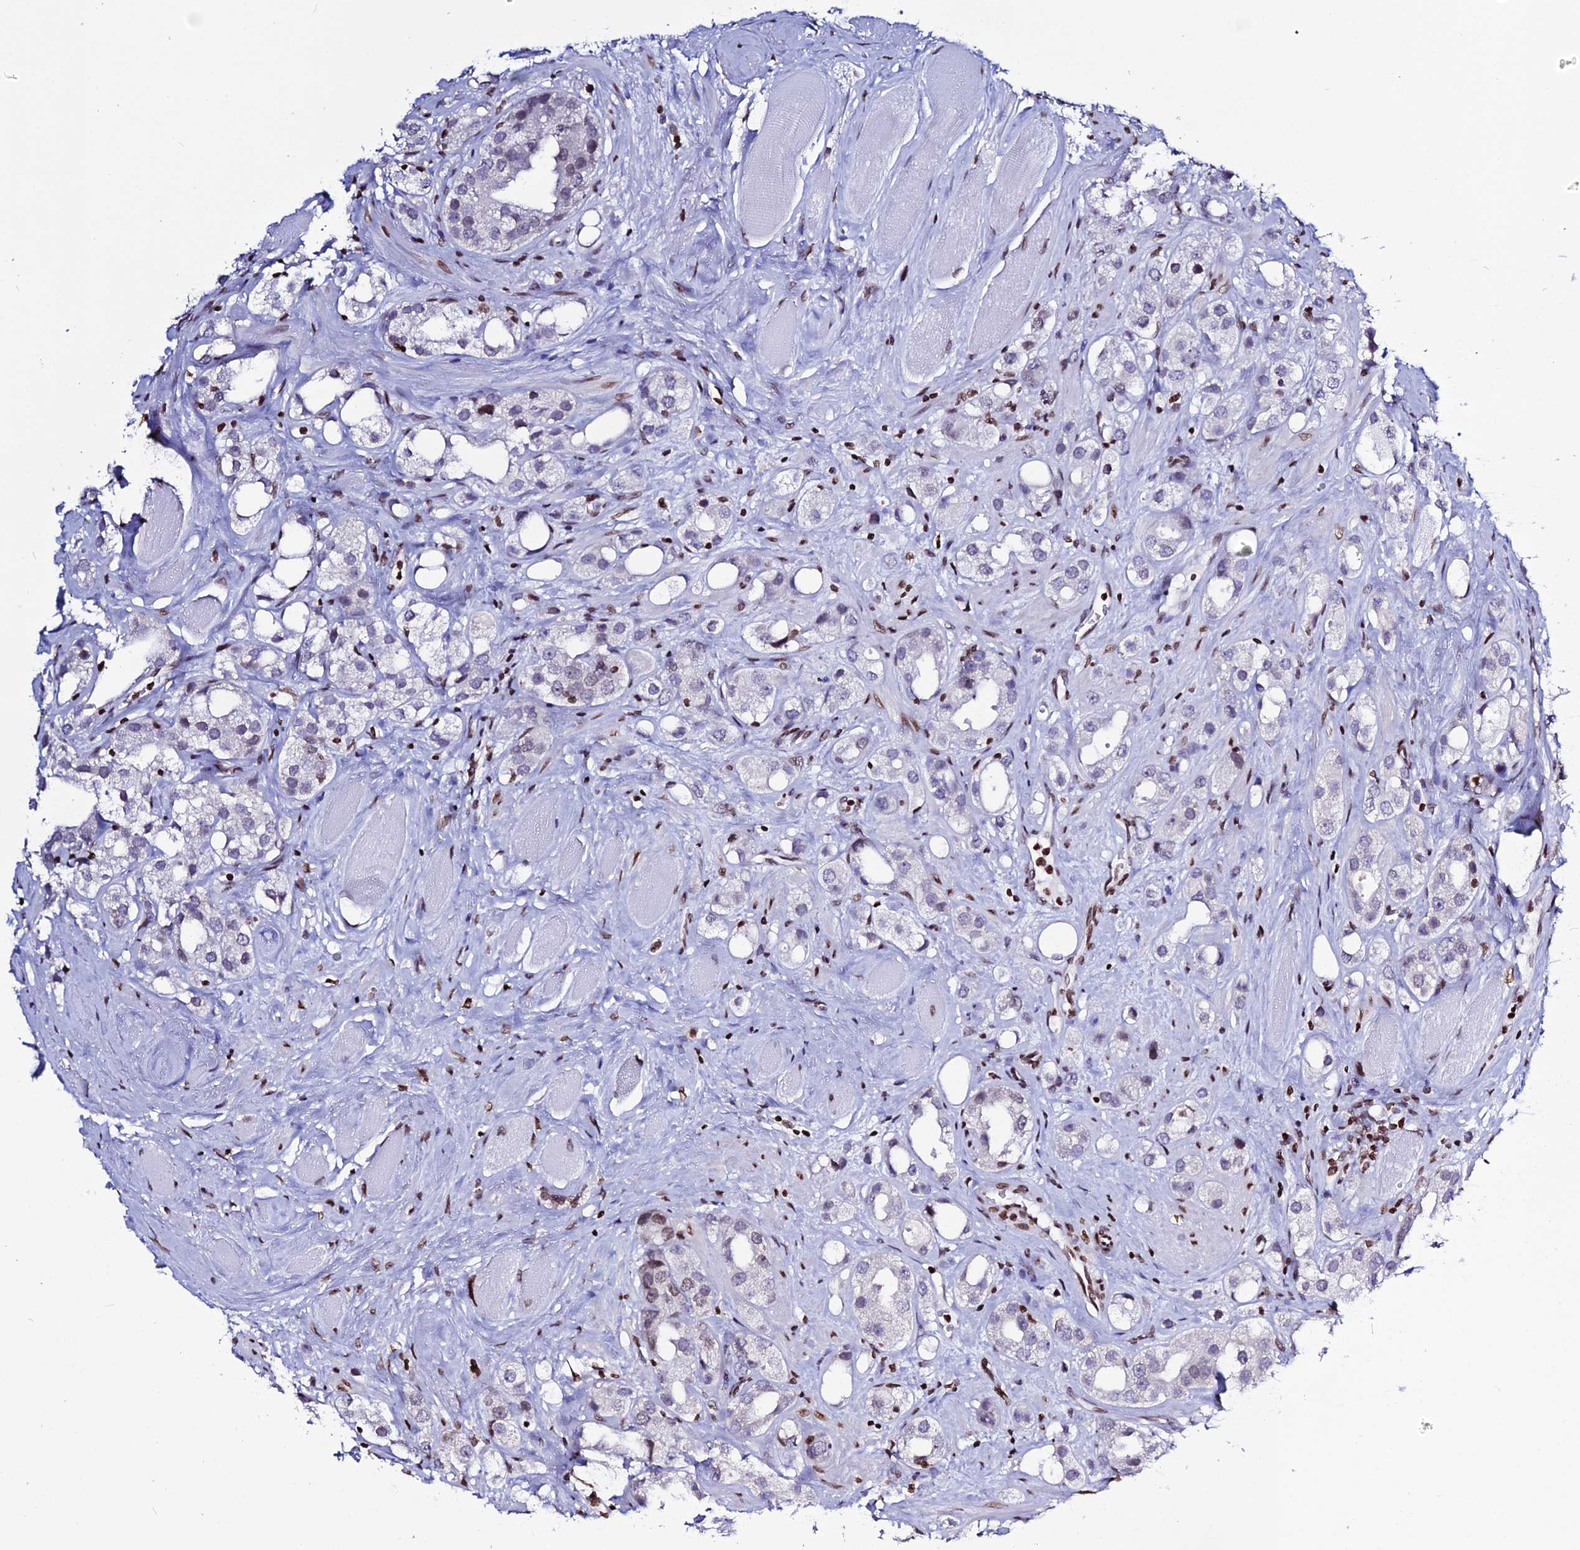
{"staining": {"intensity": "negative", "quantity": "none", "location": "none"}, "tissue": "prostate cancer", "cell_type": "Tumor cells", "image_type": "cancer", "snomed": [{"axis": "morphology", "description": "Adenocarcinoma, NOS"}, {"axis": "topography", "description": "Prostate"}], "caption": "DAB (3,3'-diaminobenzidine) immunohistochemical staining of adenocarcinoma (prostate) demonstrates no significant positivity in tumor cells.", "gene": "MACROH2A2", "patient": {"sex": "male", "age": 79}}